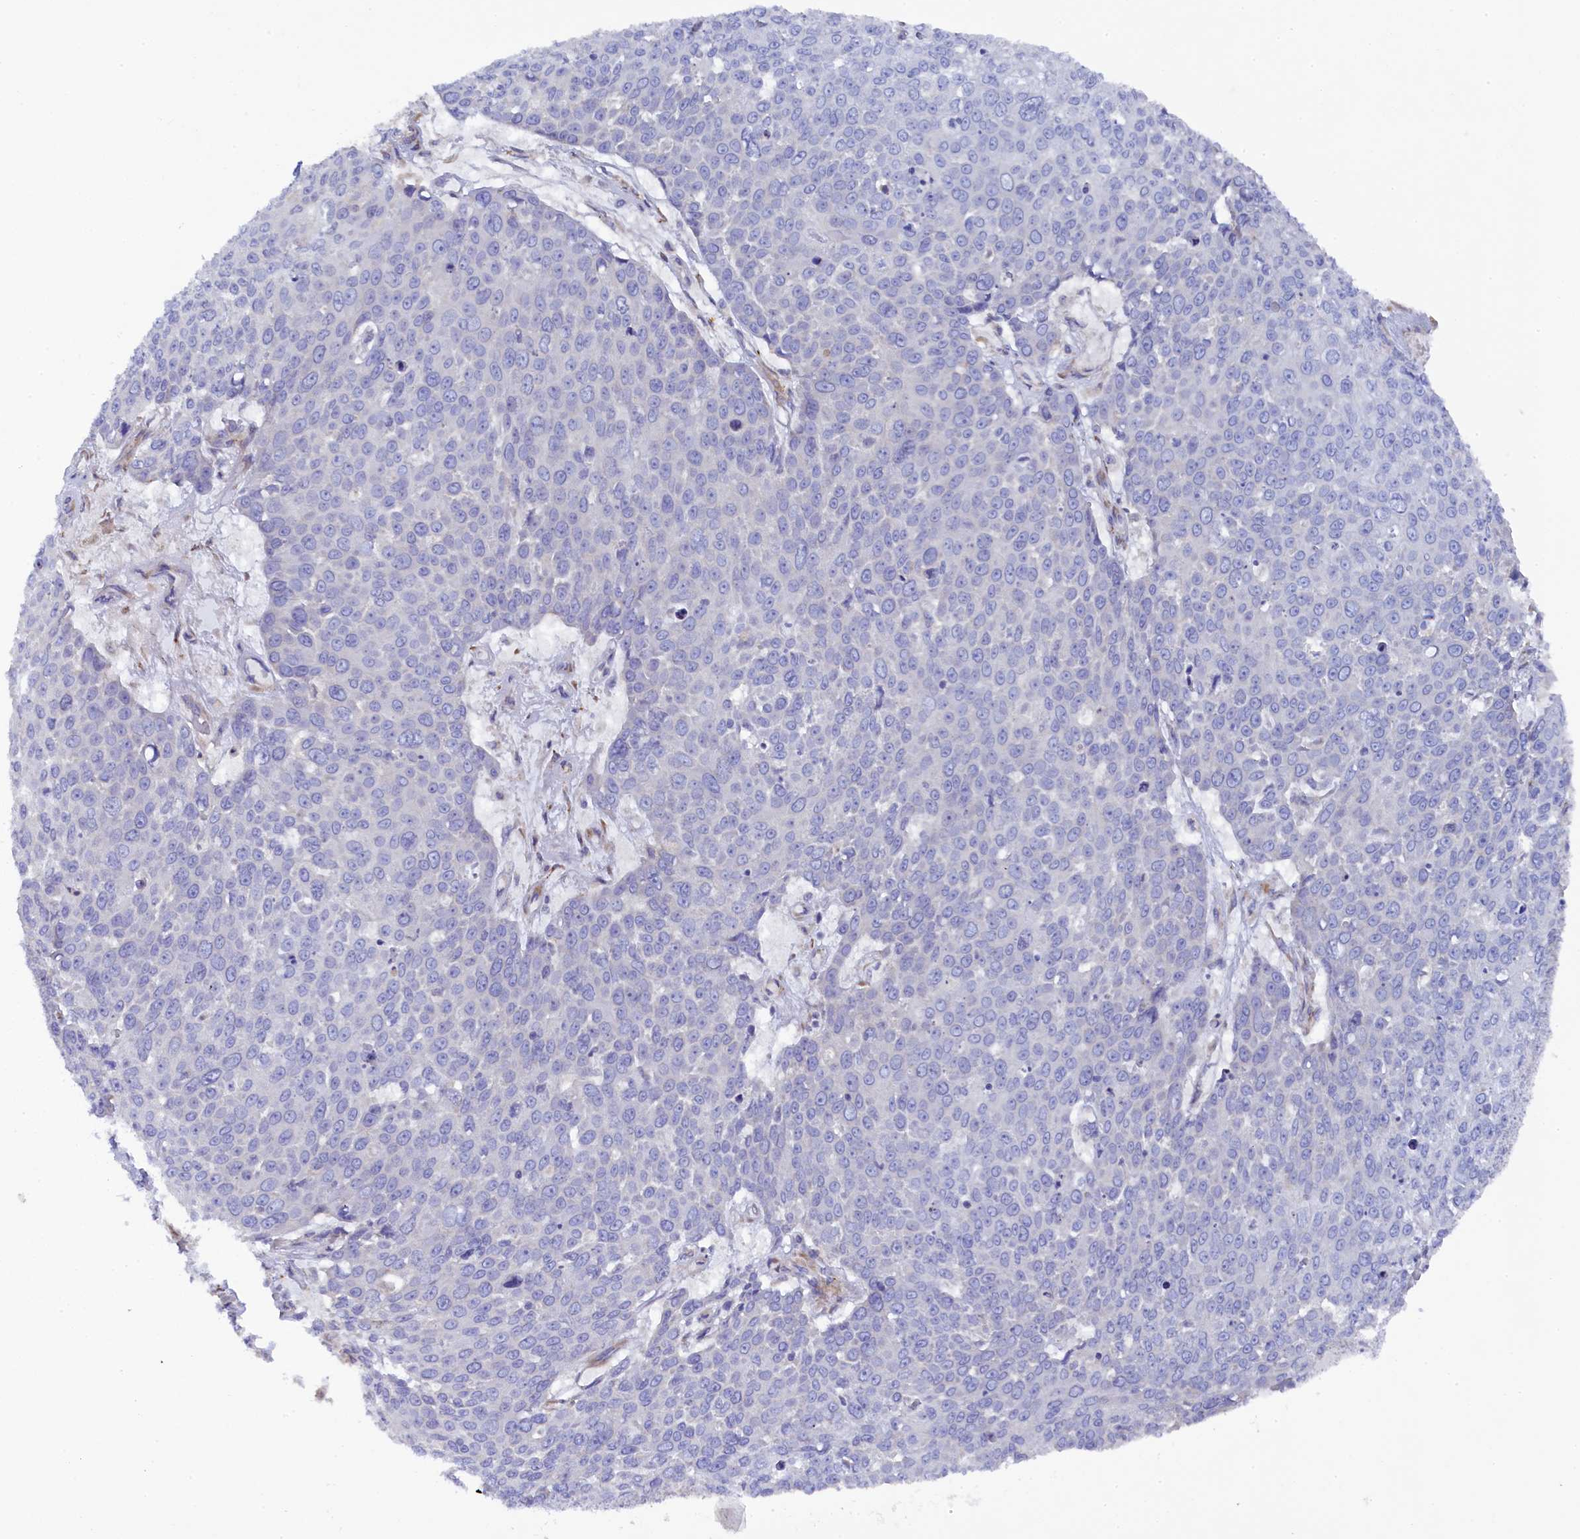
{"staining": {"intensity": "negative", "quantity": "none", "location": "none"}, "tissue": "skin cancer", "cell_type": "Tumor cells", "image_type": "cancer", "snomed": [{"axis": "morphology", "description": "Squamous cell carcinoma, NOS"}, {"axis": "topography", "description": "Skin"}], "caption": "Tumor cells are negative for protein expression in human skin squamous cell carcinoma.", "gene": "POGLUT3", "patient": {"sex": "male", "age": 71}}